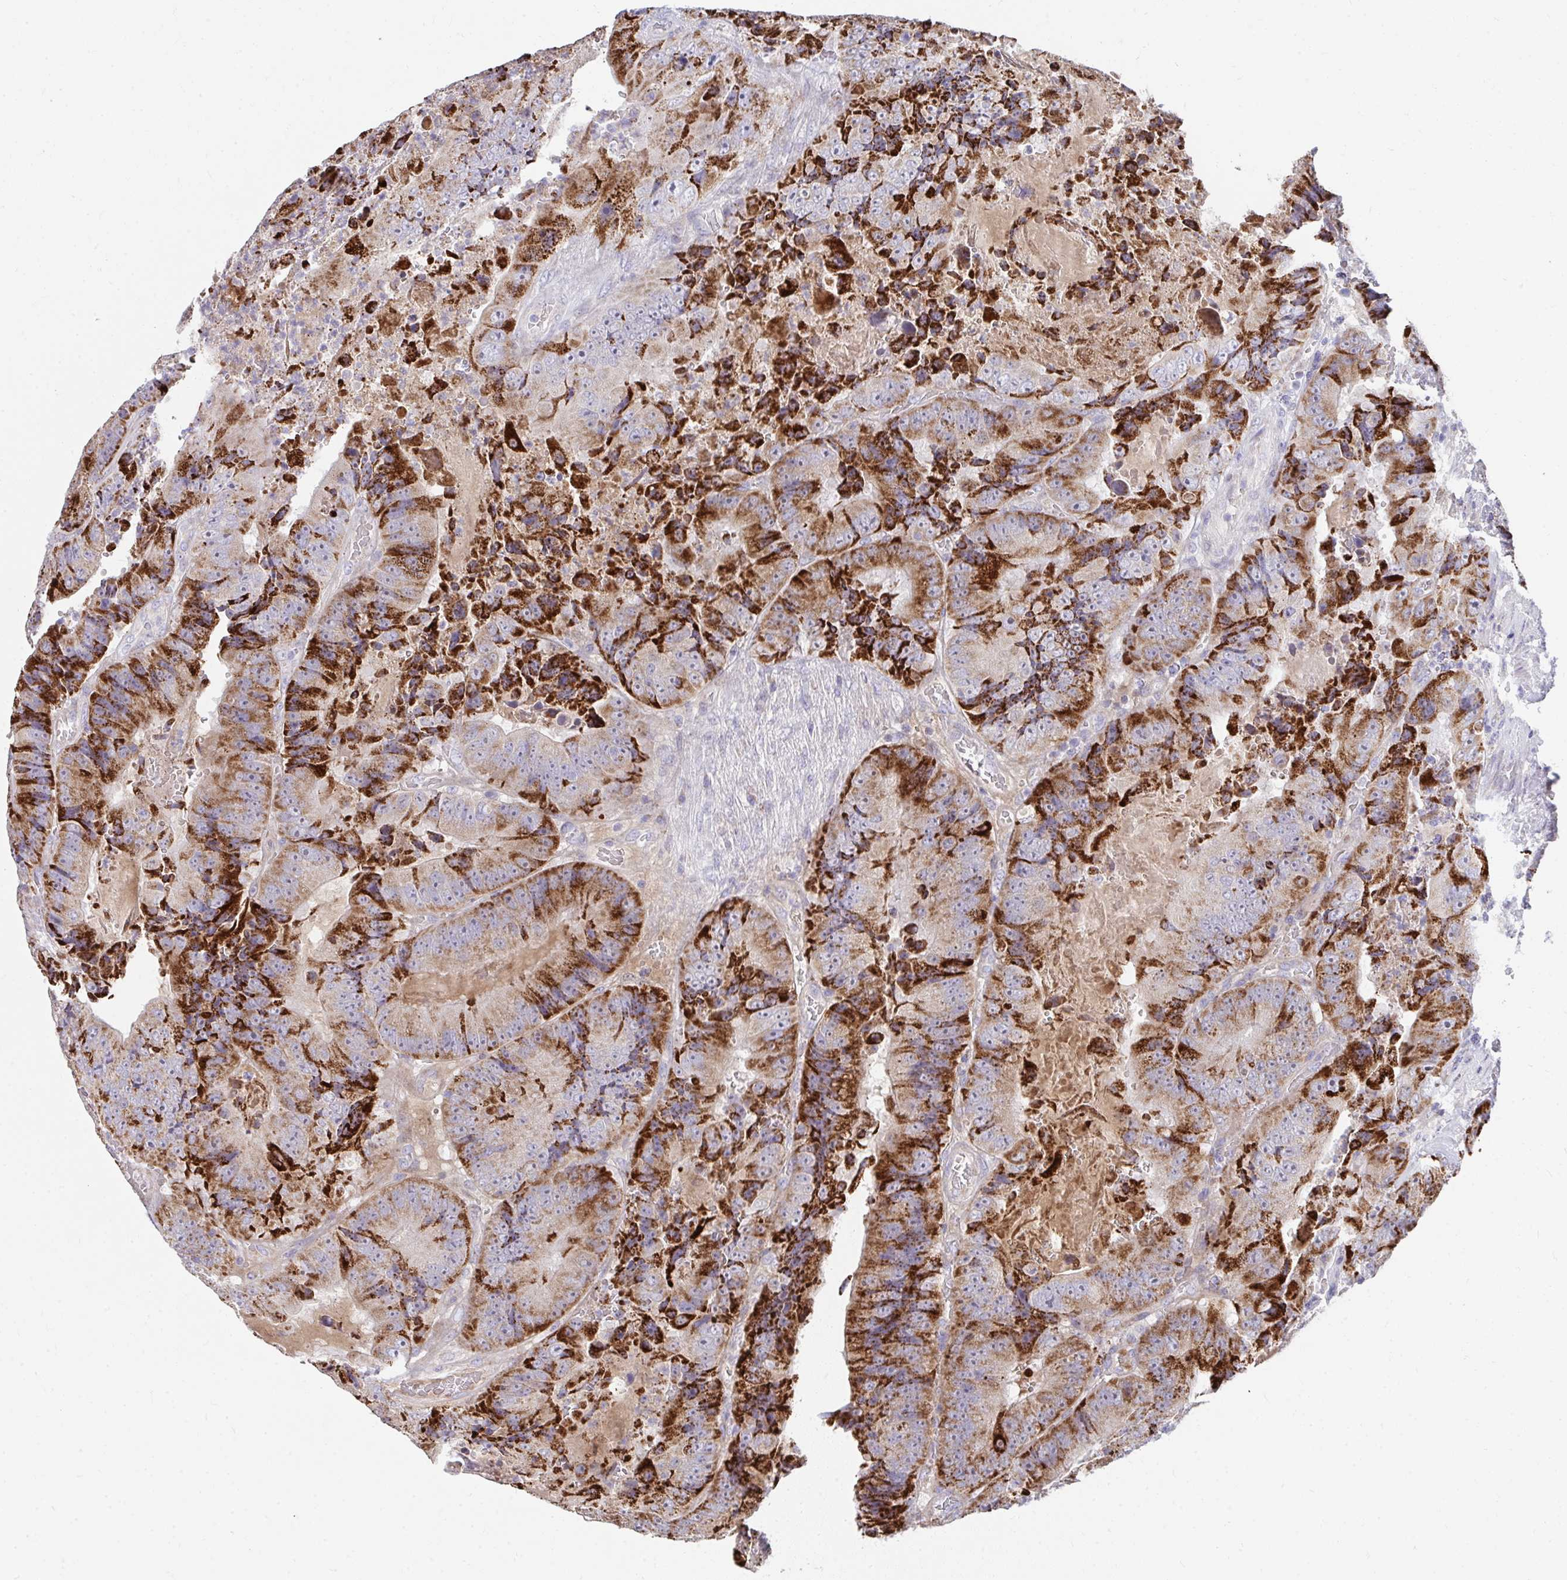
{"staining": {"intensity": "strong", "quantity": ">75%", "location": "cytoplasmic/membranous"}, "tissue": "colorectal cancer", "cell_type": "Tumor cells", "image_type": "cancer", "snomed": [{"axis": "morphology", "description": "Adenocarcinoma, NOS"}, {"axis": "topography", "description": "Colon"}], "caption": "A high-resolution photomicrograph shows IHC staining of colorectal adenocarcinoma, which exhibits strong cytoplasmic/membranous staining in about >75% of tumor cells.", "gene": "PRRG3", "patient": {"sex": "female", "age": 86}}